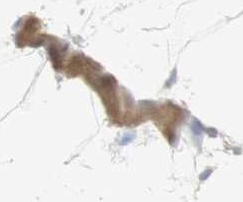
{"staining": {"intensity": "negative", "quantity": "none", "location": "none"}, "tissue": "adipose tissue", "cell_type": "Adipocytes", "image_type": "normal", "snomed": [{"axis": "morphology", "description": "Normal tissue, NOS"}, {"axis": "topography", "description": "Breast"}, {"axis": "topography", "description": "Adipose tissue"}], "caption": "There is no significant expression in adipocytes of adipose tissue. (IHC, brightfield microscopy, high magnification).", "gene": "INS", "patient": {"sex": "female", "age": 25}}